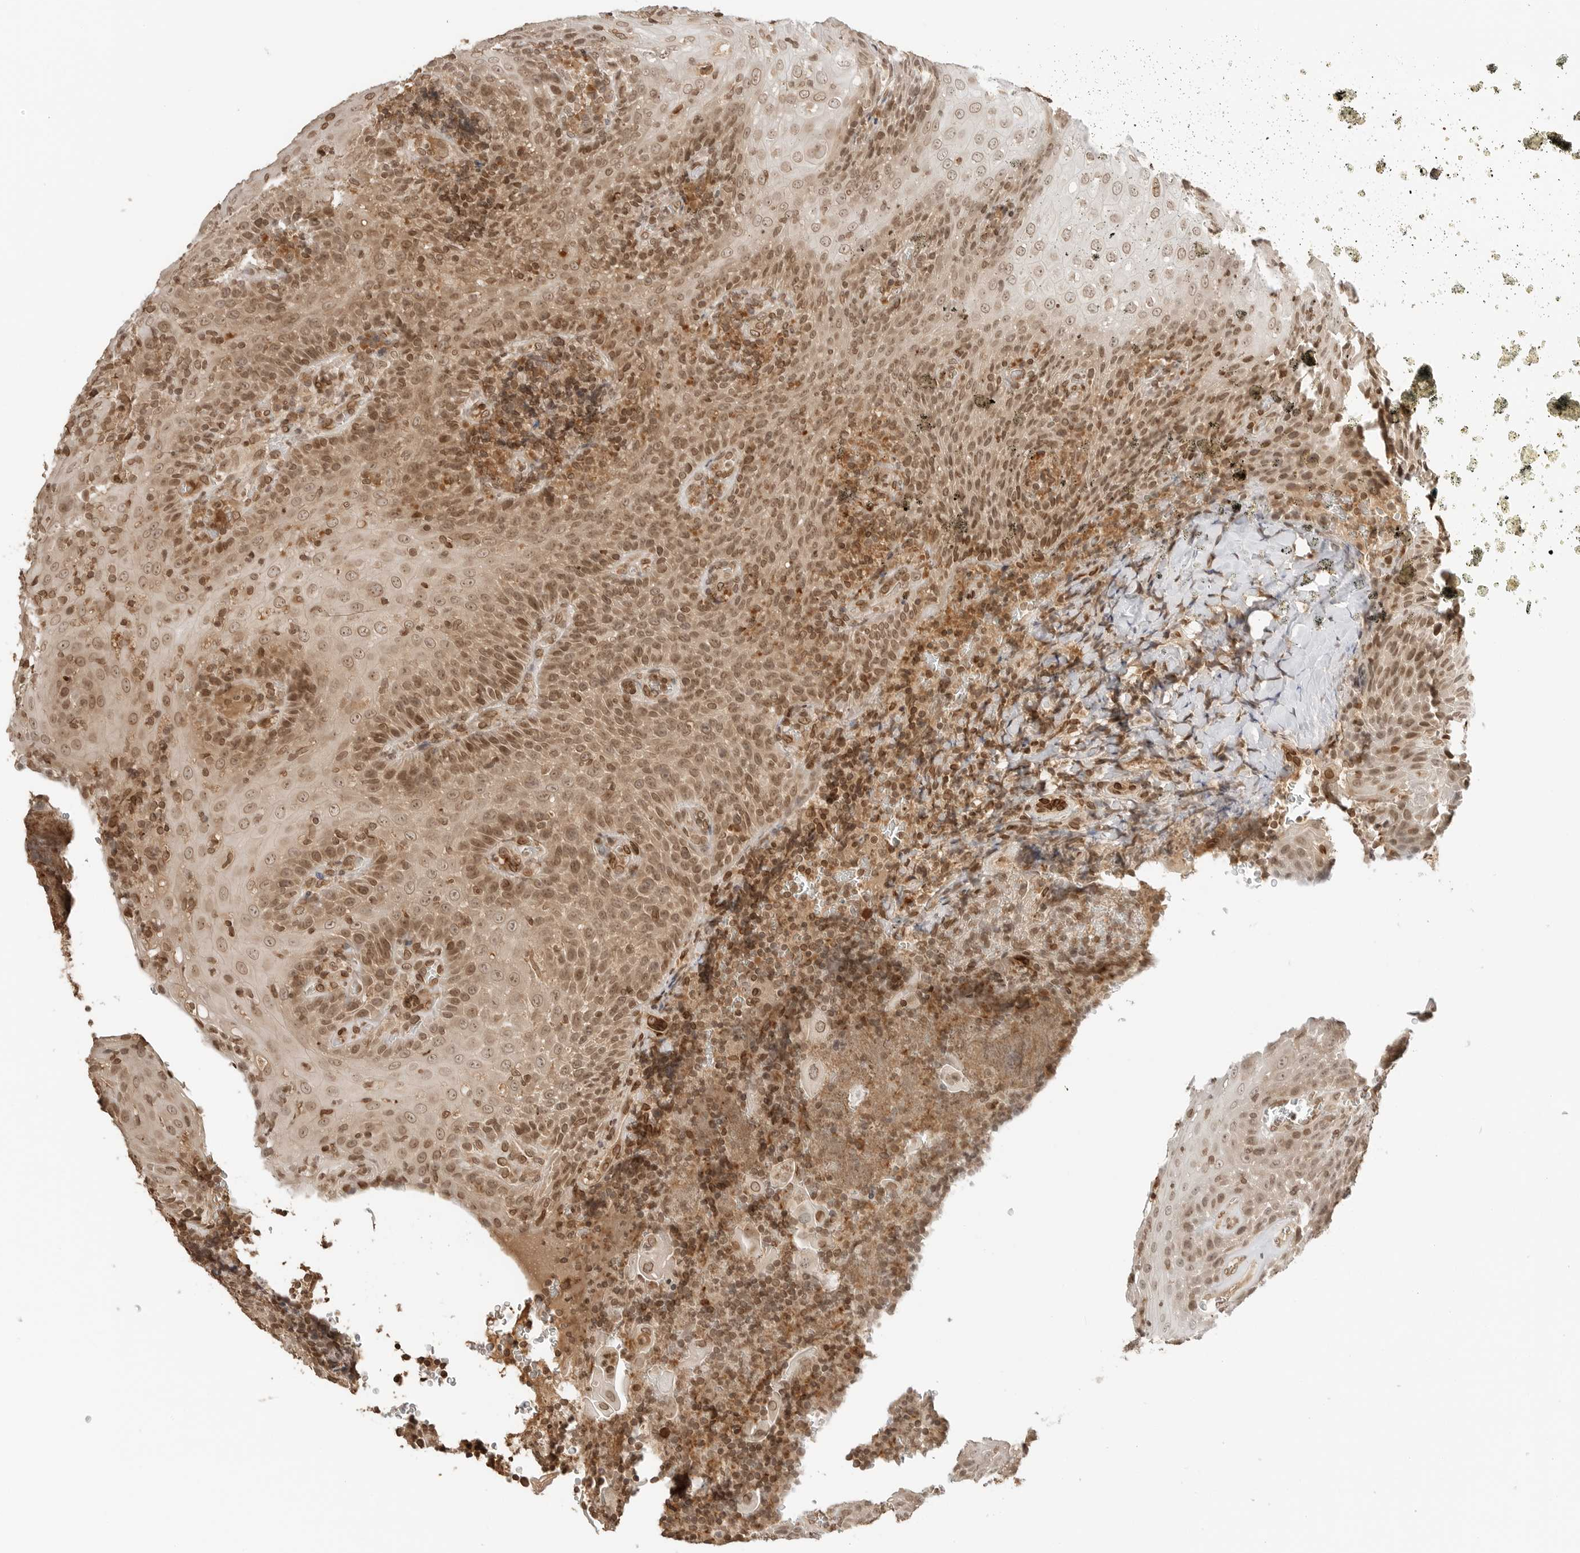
{"staining": {"intensity": "moderate", "quantity": ">75%", "location": "cytoplasmic/membranous,nuclear"}, "tissue": "tonsil", "cell_type": "Germinal center cells", "image_type": "normal", "snomed": [{"axis": "morphology", "description": "Normal tissue, NOS"}, {"axis": "topography", "description": "Tonsil"}], "caption": "Moderate cytoplasmic/membranous,nuclear positivity for a protein is seen in approximately >75% of germinal center cells of benign tonsil using immunohistochemistry.", "gene": "POLH", "patient": {"sex": "male", "age": 37}}